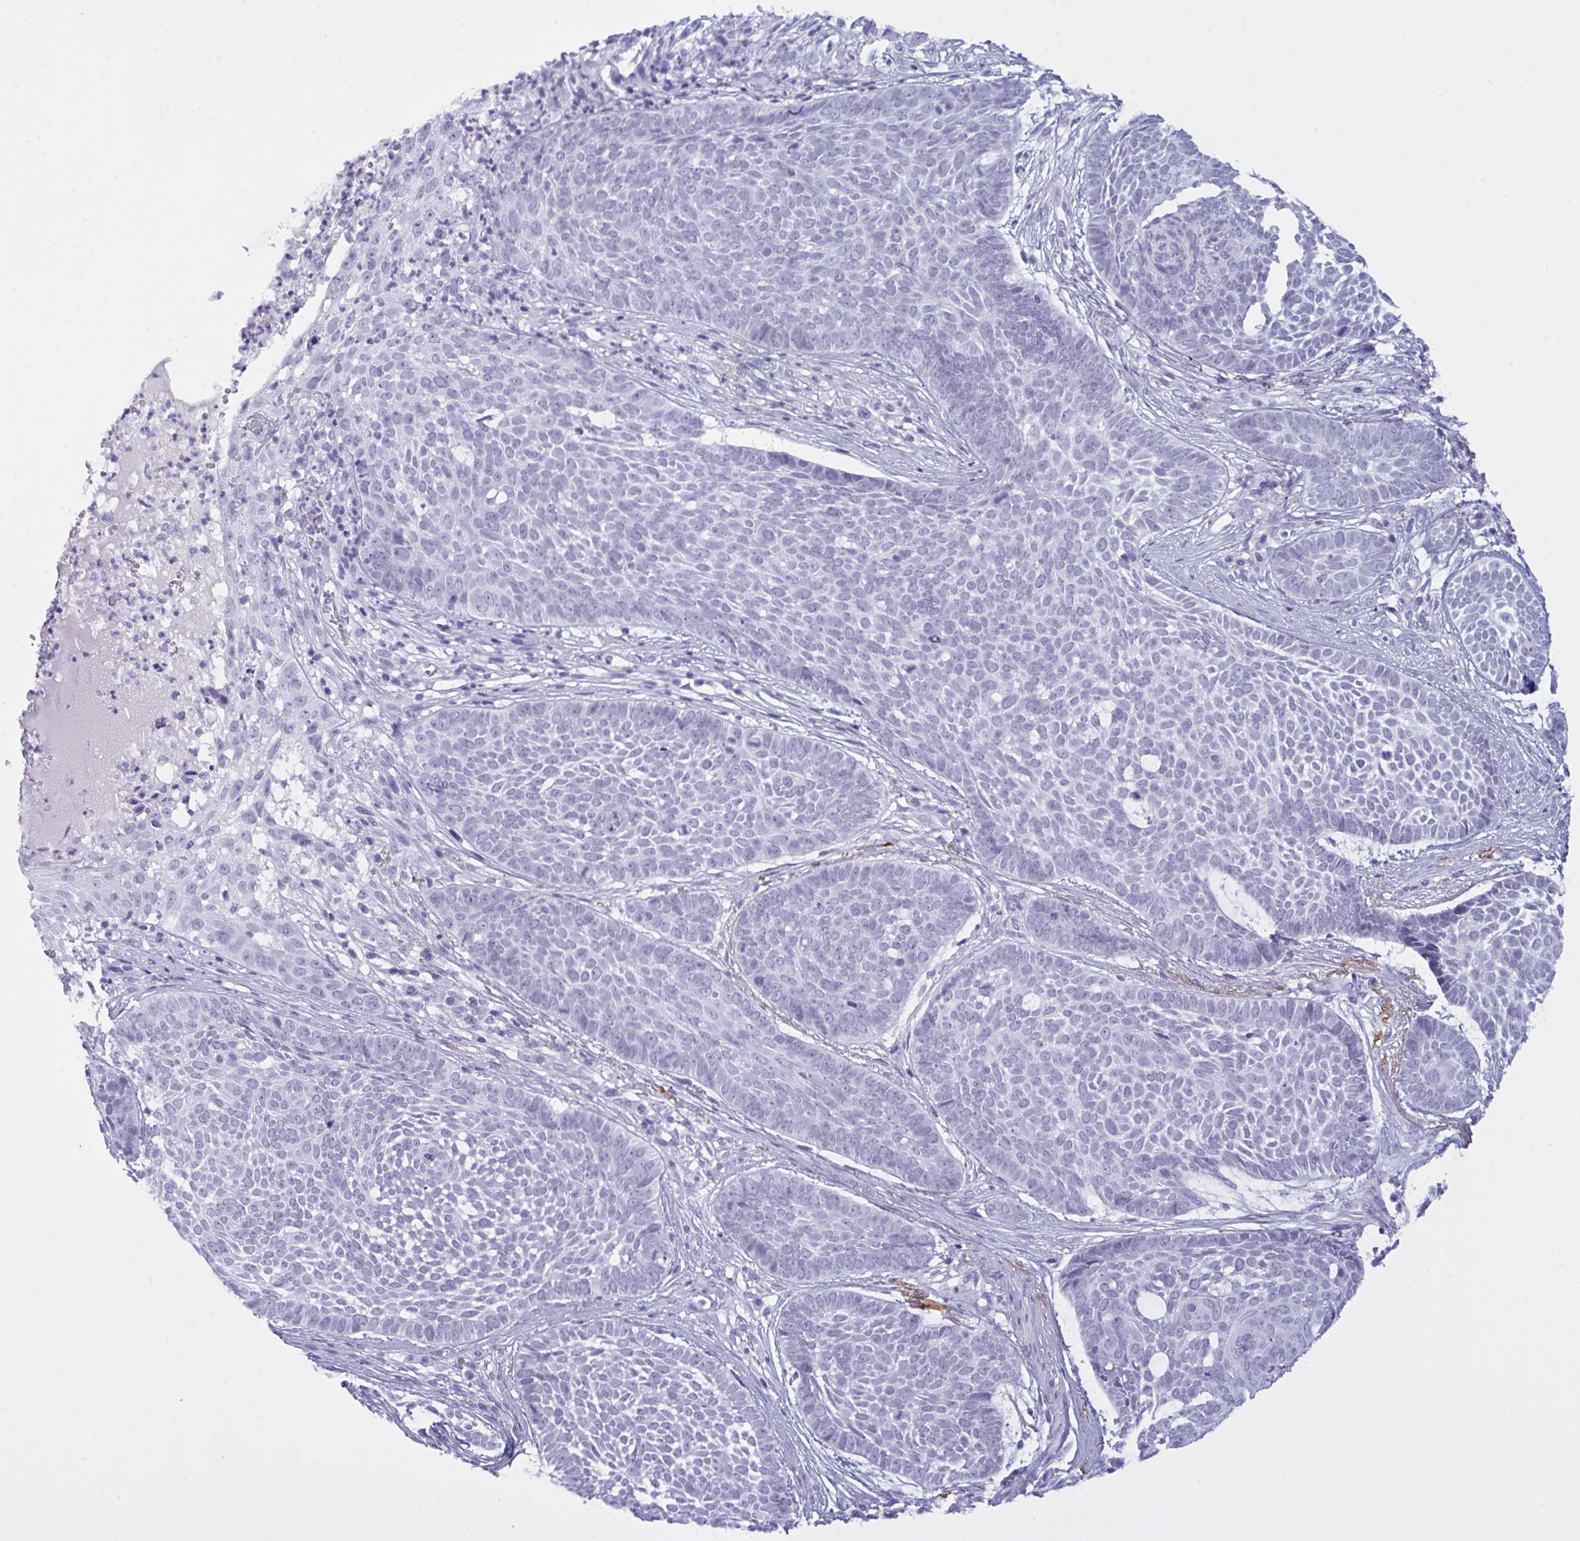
{"staining": {"intensity": "negative", "quantity": "none", "location": "none"}, "tissue": "skin cancer", "cell_type": "Tumor cells", "image_type": "cancer", "snomed": [{"axis": "morphology", "description": "Basal cell carcinoma"}, {"axis": "topography", "description": "Skin"}], "caption": "The immunohistochemistry (IHC) micrograph has no significant positivity in tumor cells of basal cell carcinoma (skin) tissue.", "gene": "ELN", "patient": {"sex": "female", "age": 89}}